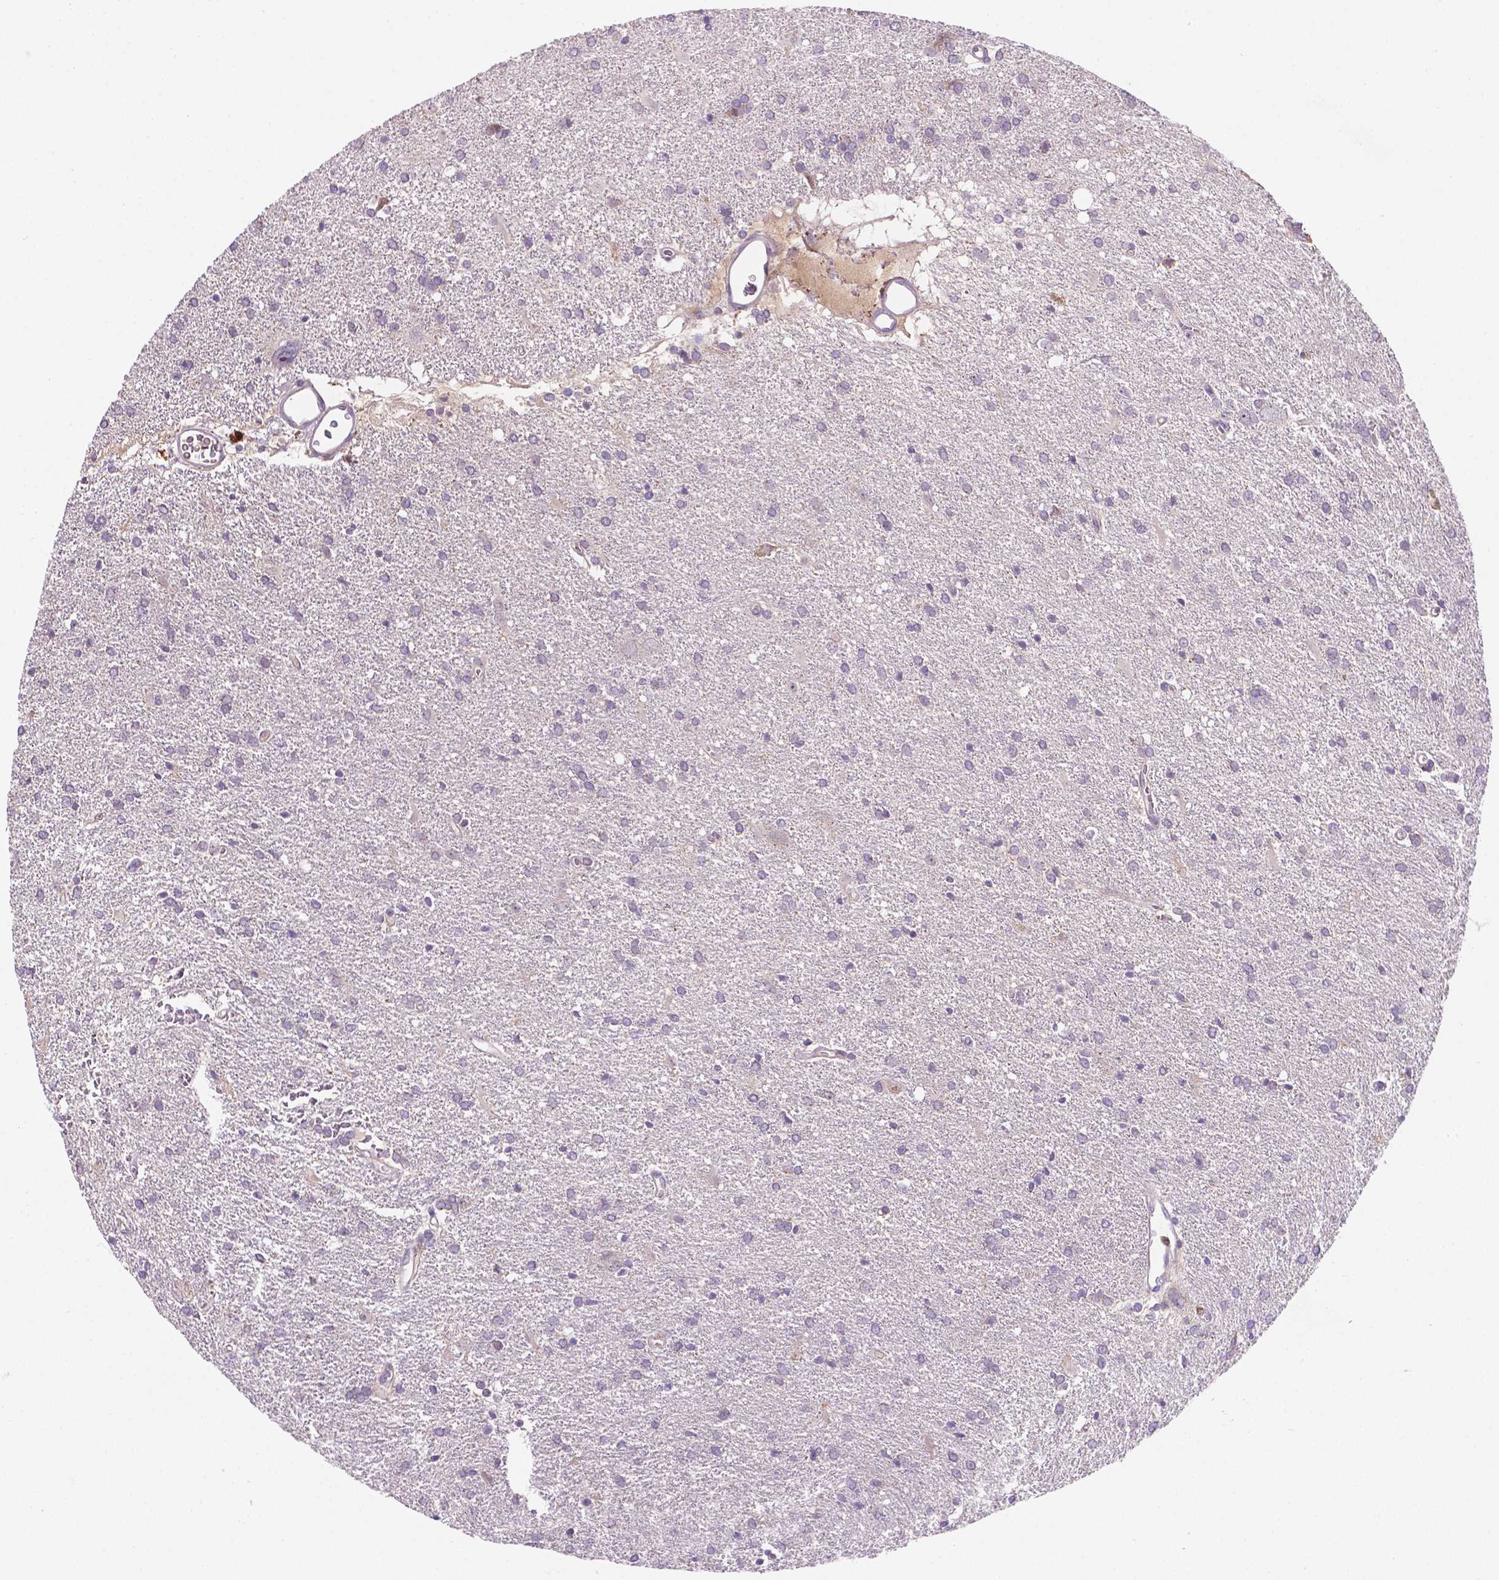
{"staining": {"intensity": "negative", "quantity": "none", "location": "none"}, "tissue": "glioma", "cell_type": "Tumor cells", "image_type": "cancer", "snomed": [{"axis": "morphology", "description": "Glioma, malignant, Low grade"}, {"axis": "topography", "description": "Brain"}], "caption": "There is no significant staining in tumor cells of malignant low-grade glioma.", "gene": "TM4SF20", "patient": {"sex": "male", "age": 66}}